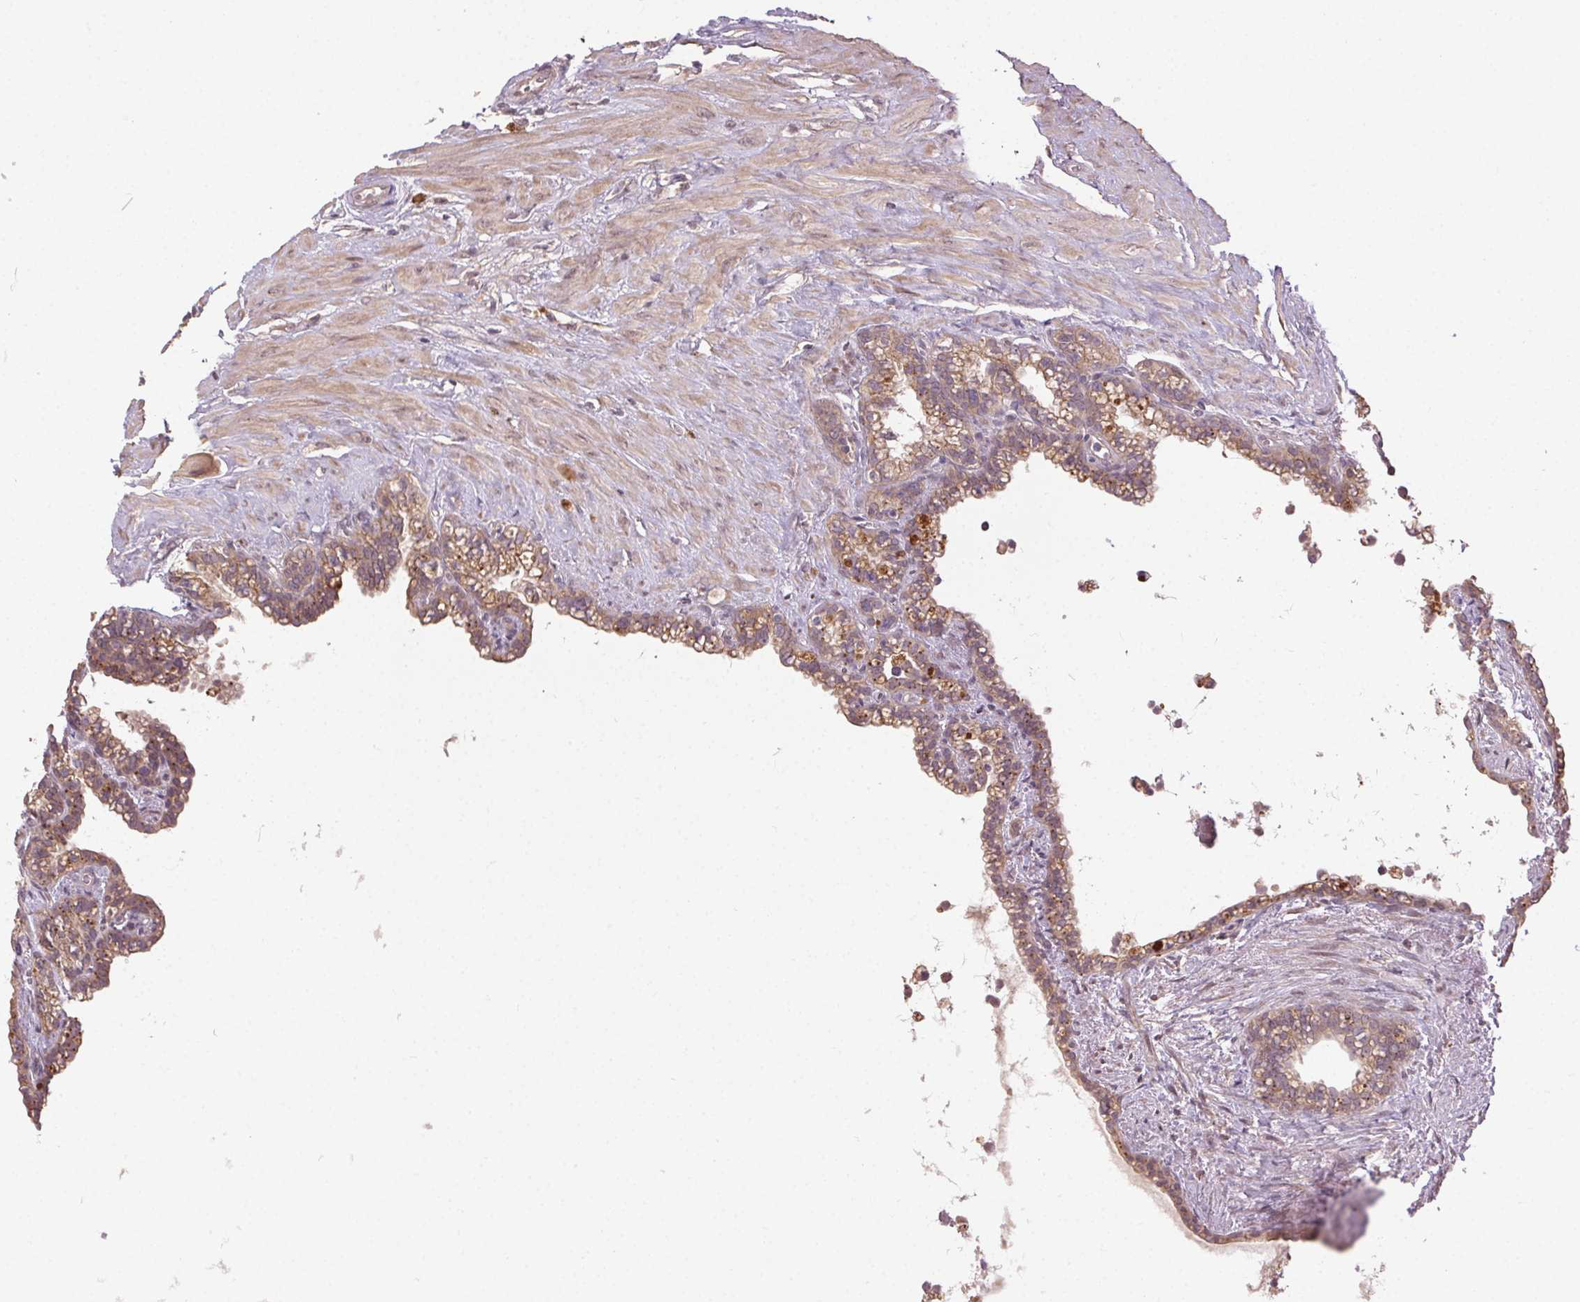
{"staining": {"intensity": "moderate", "quantity": "<25%", "location": "cytoplasmic/membranous"}, "tissue": "seminal vesicle", "cell_type": "Glandular cells", "image_type": "normal", "snomed": [{"axis": "morphology", "description": "Normal tissue, NOS"}, {"axis": "topography", "description": "Seminal veicle"}], "caption": "Immunohistochemical staining of benign seminal vesicle reveals moderate cytoplasmic/membranous protein positivity in about <25% of glandular cells.", "gene": "ATP1B3", "patient": {"sex": "male", "age": 76}}